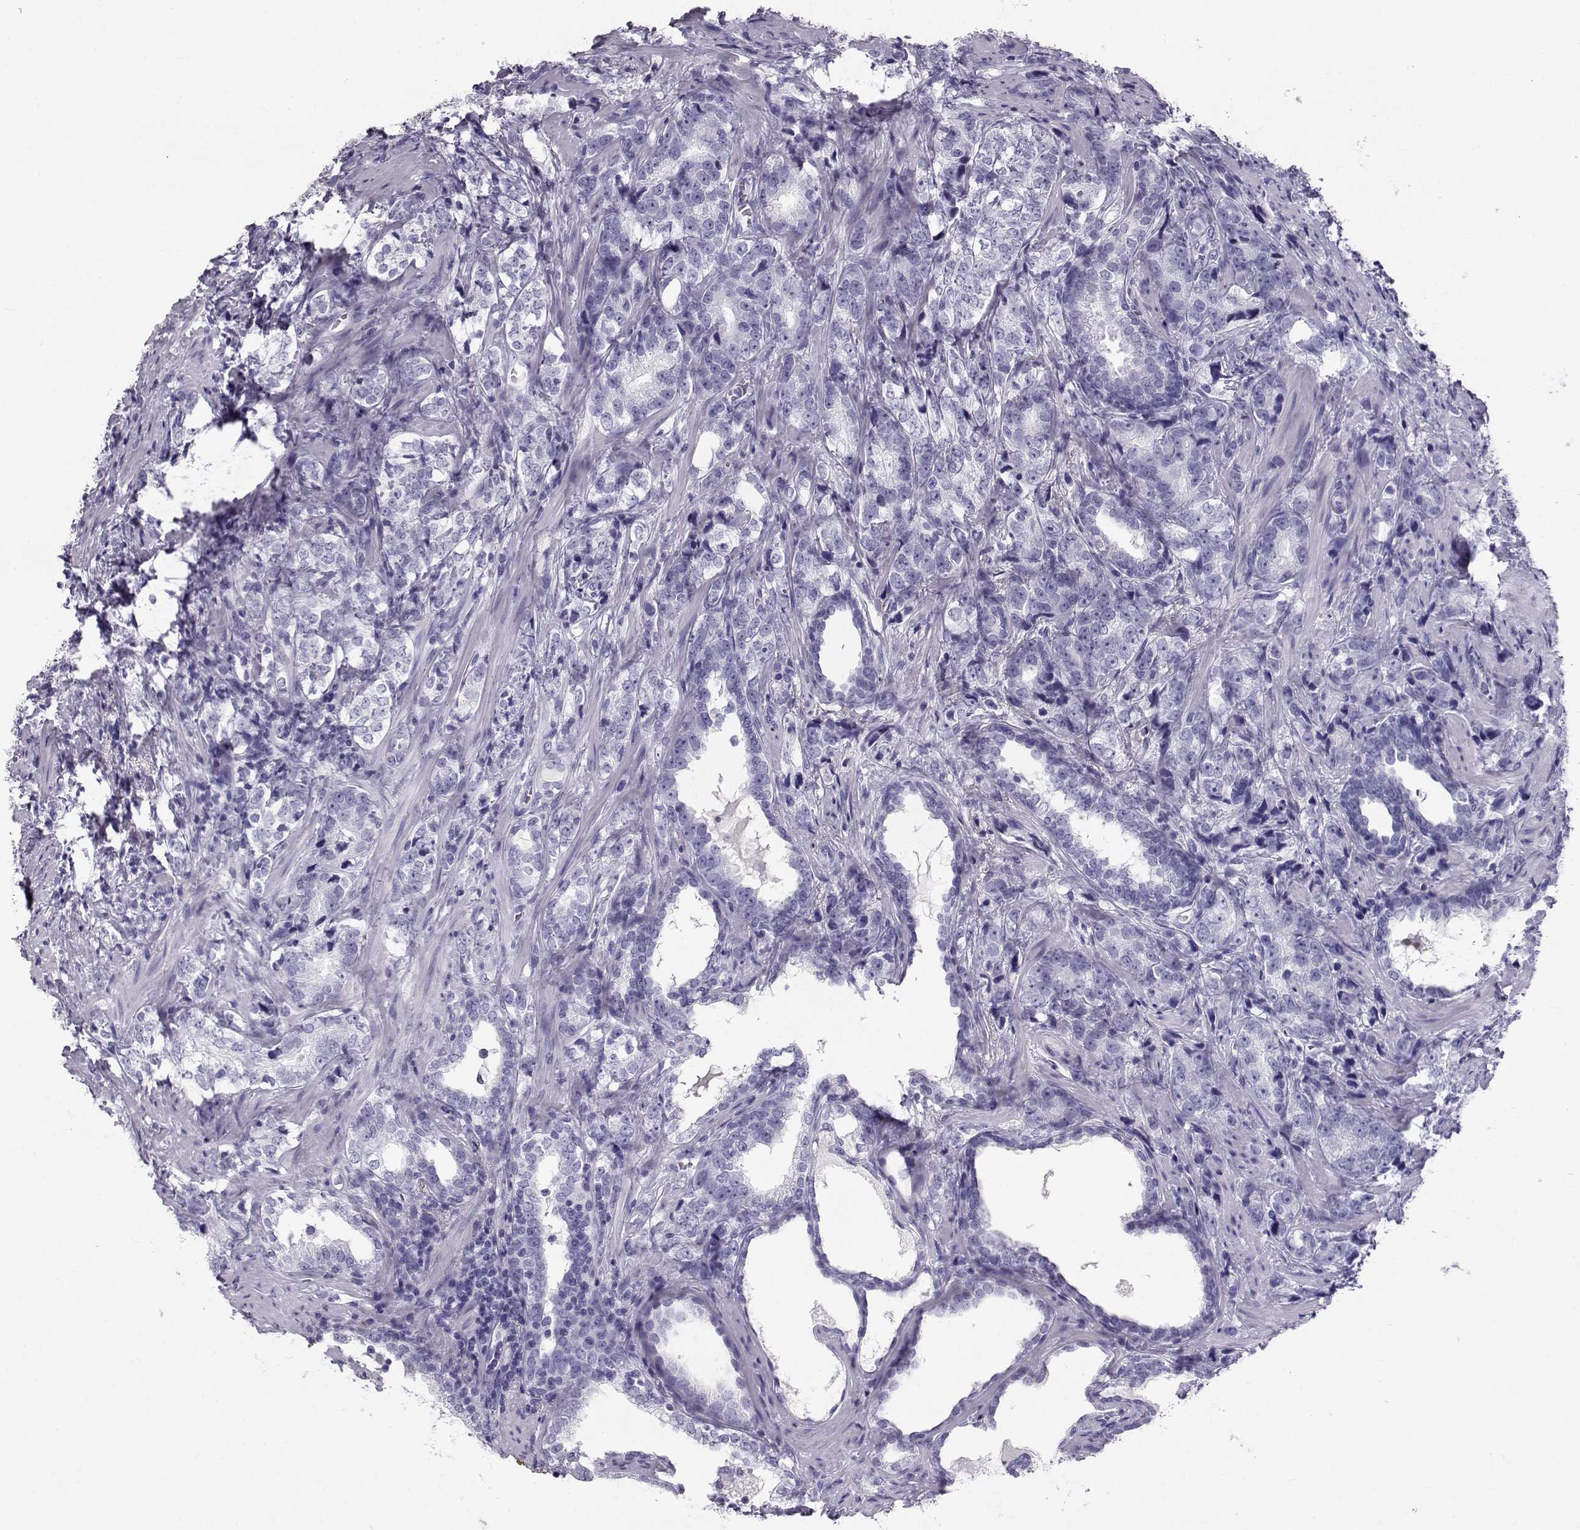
{"staining": {"intensity": "negative", "quantity": "none", "location": "none"}, "tissue": "prostate cancer", "cell_type": "Tumor cells", "image_type": "cancer", "snomed": [{"axis": "morphology", "description": "Adenocarcinoma, NOS"}, {"axis": "topography", "description": "Prostate and seminal vesicle, NOS"}], "caption": "Adenocarcinoma (prostate) was stained to show a protein in brown. There is no significant expression in tumor cells.", "gene": "RD3", "patient": {"sex": "male", "age": 63}}